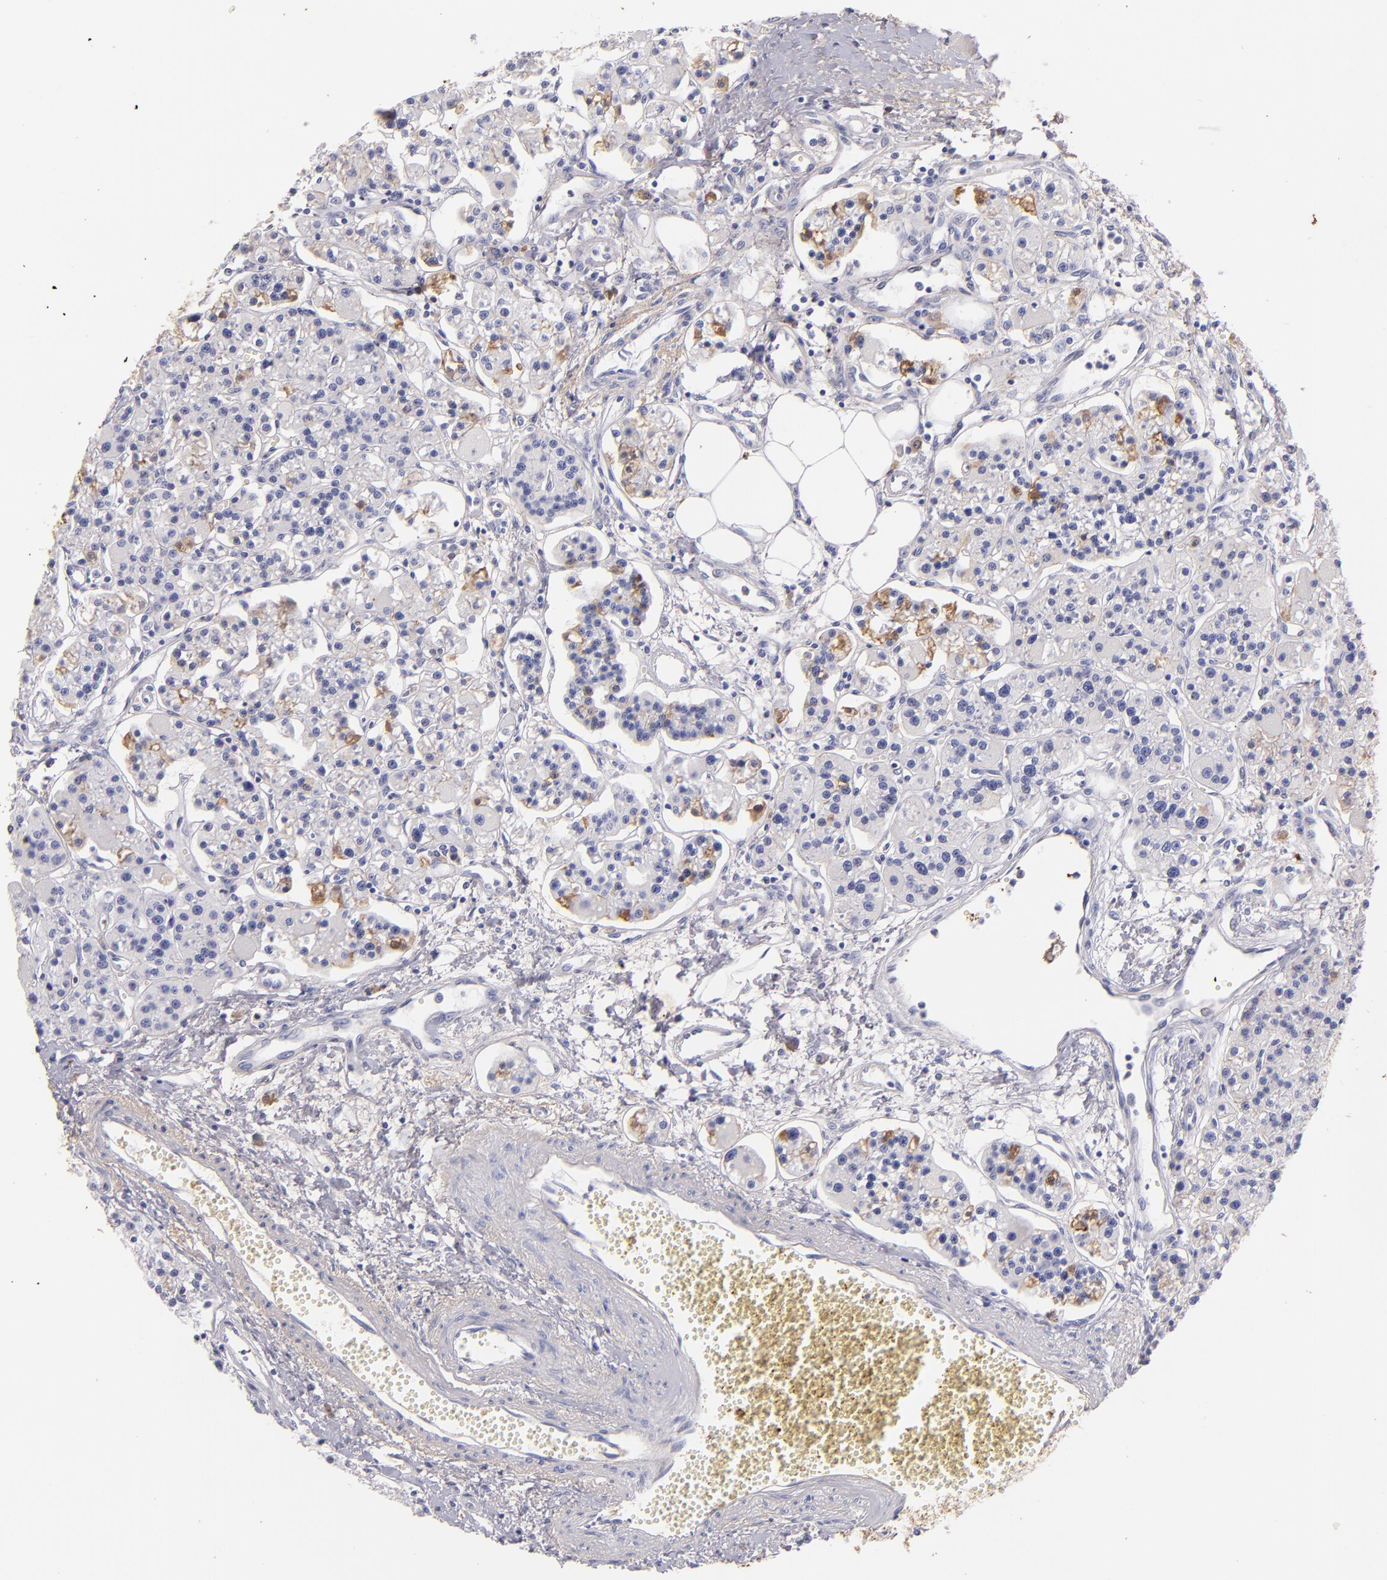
{"staining": {"intensity": "negative", "quantity": "none", "location": "none"}, "tissue": "parathyroid gland", "cell_type": "Glandular cells", "image_type": "normal", "snomed": [{"axis": "morphology", "description": "Normal tissue, NOS"}, {"axis": "topography", "description": "Parathyroid gland"}], "caption": "This image is of unremarkable parathyroid gland stained with IHC to label a protein in brown with the nuclei are counter-stained blue. There is no expression in glandular cells.", "gene": "FGB", "patient": {"sex": "female", "age": 58}}